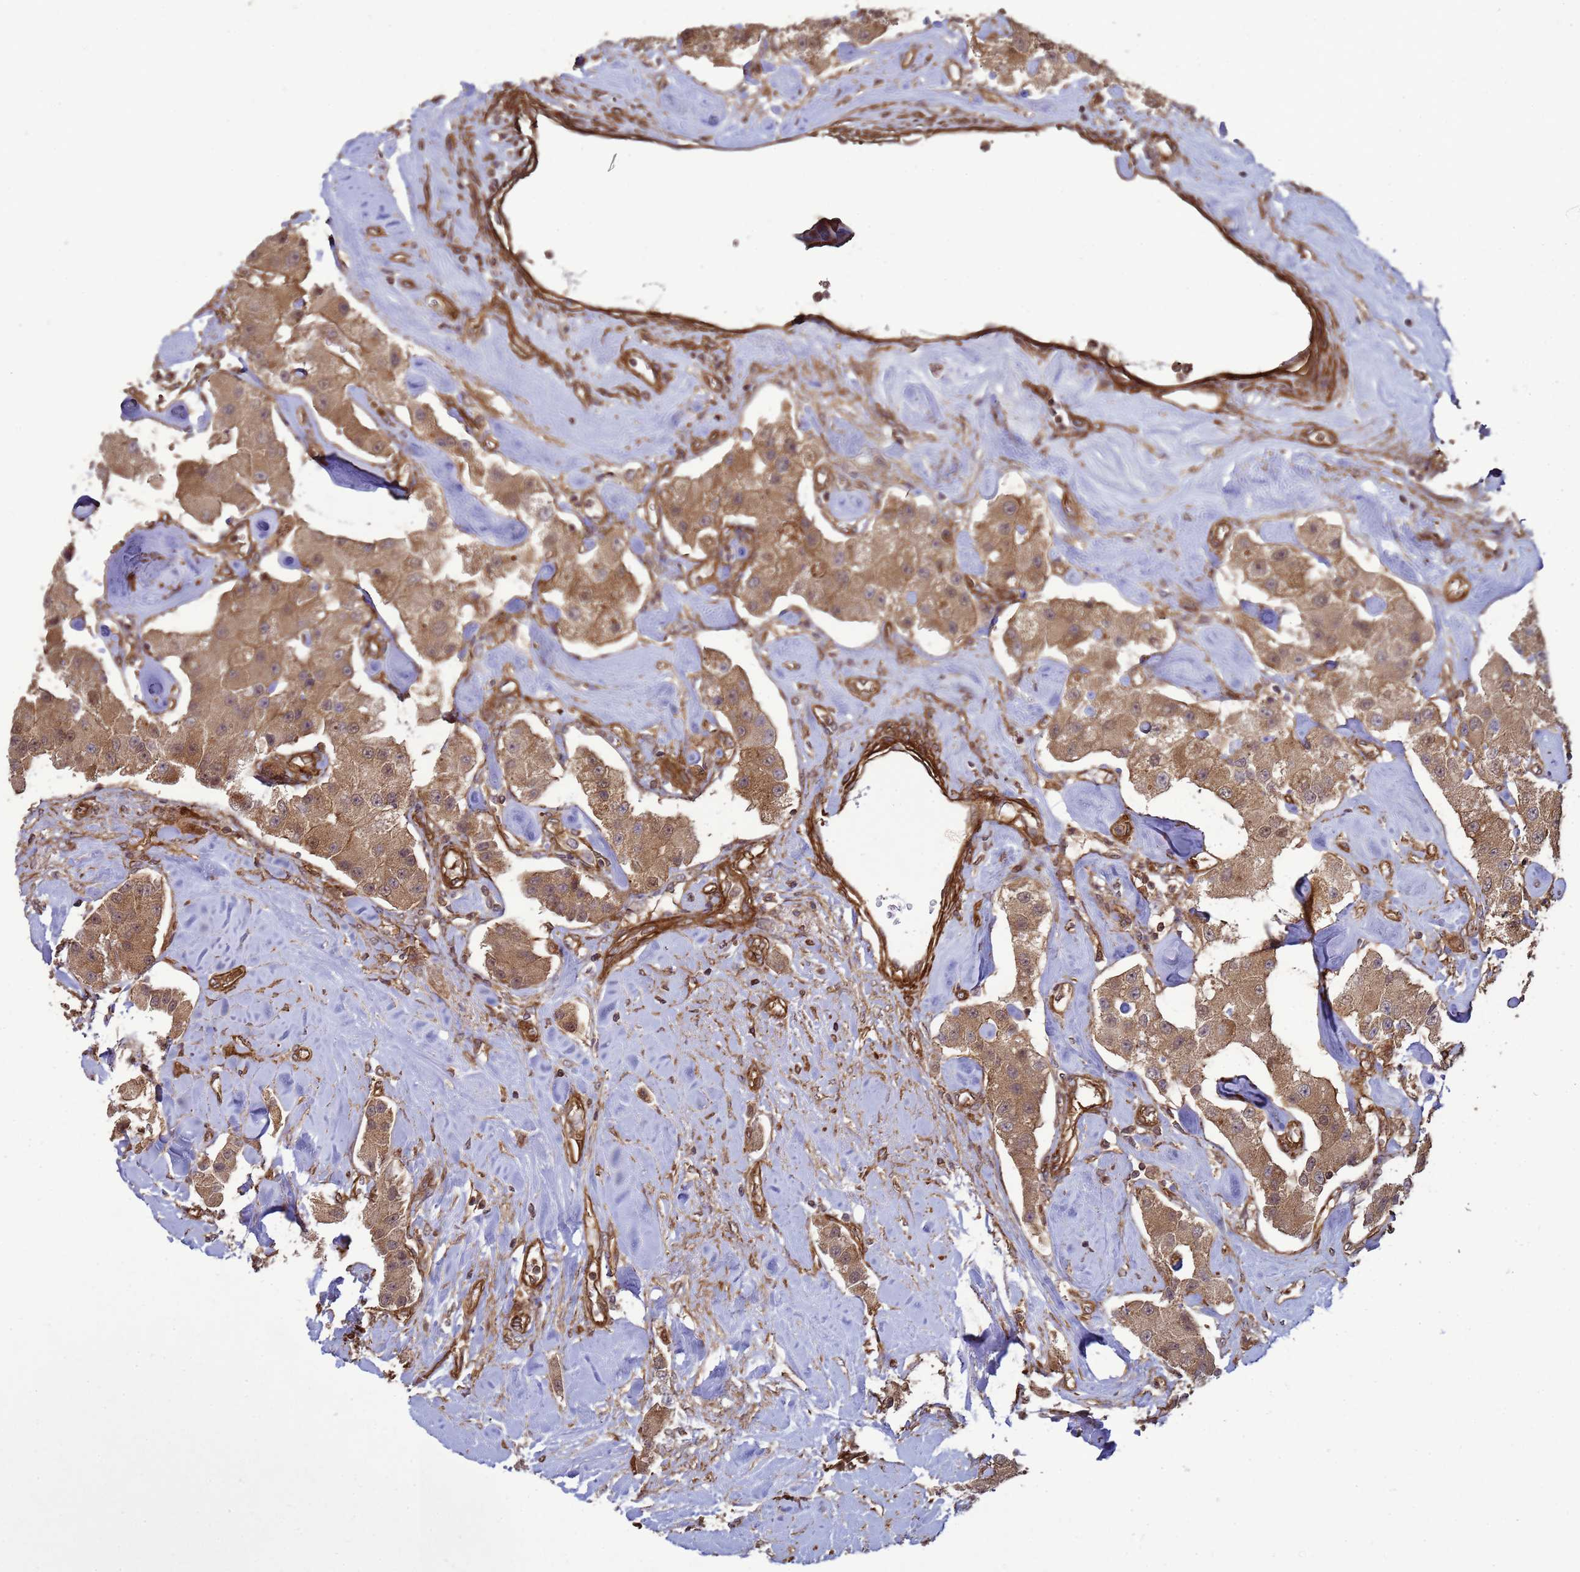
{"staining": {"intensity": "moderate", "quantity": ">75%", "location": "cytoplasmic/membranous"}, "tissue": "carcinoid", "cell_type": "Tumor cells", "image_type": "cancer", "snomed": [{"axis": "morphology", "description": "Carcinoid, malignant, NOS"}, {"axis": "topography", "description": "Pancreas"}], "caption": "Immunohistochemistry (IHC) micrograph of carcinoid (malignant) stained for a protein (brown), which shows medium levels of moderate cytoplasmic/membranous expression in about >75% of tumor cells.", "gene": "CNOT1", "patient": {"sex": "male", "age": 41}}